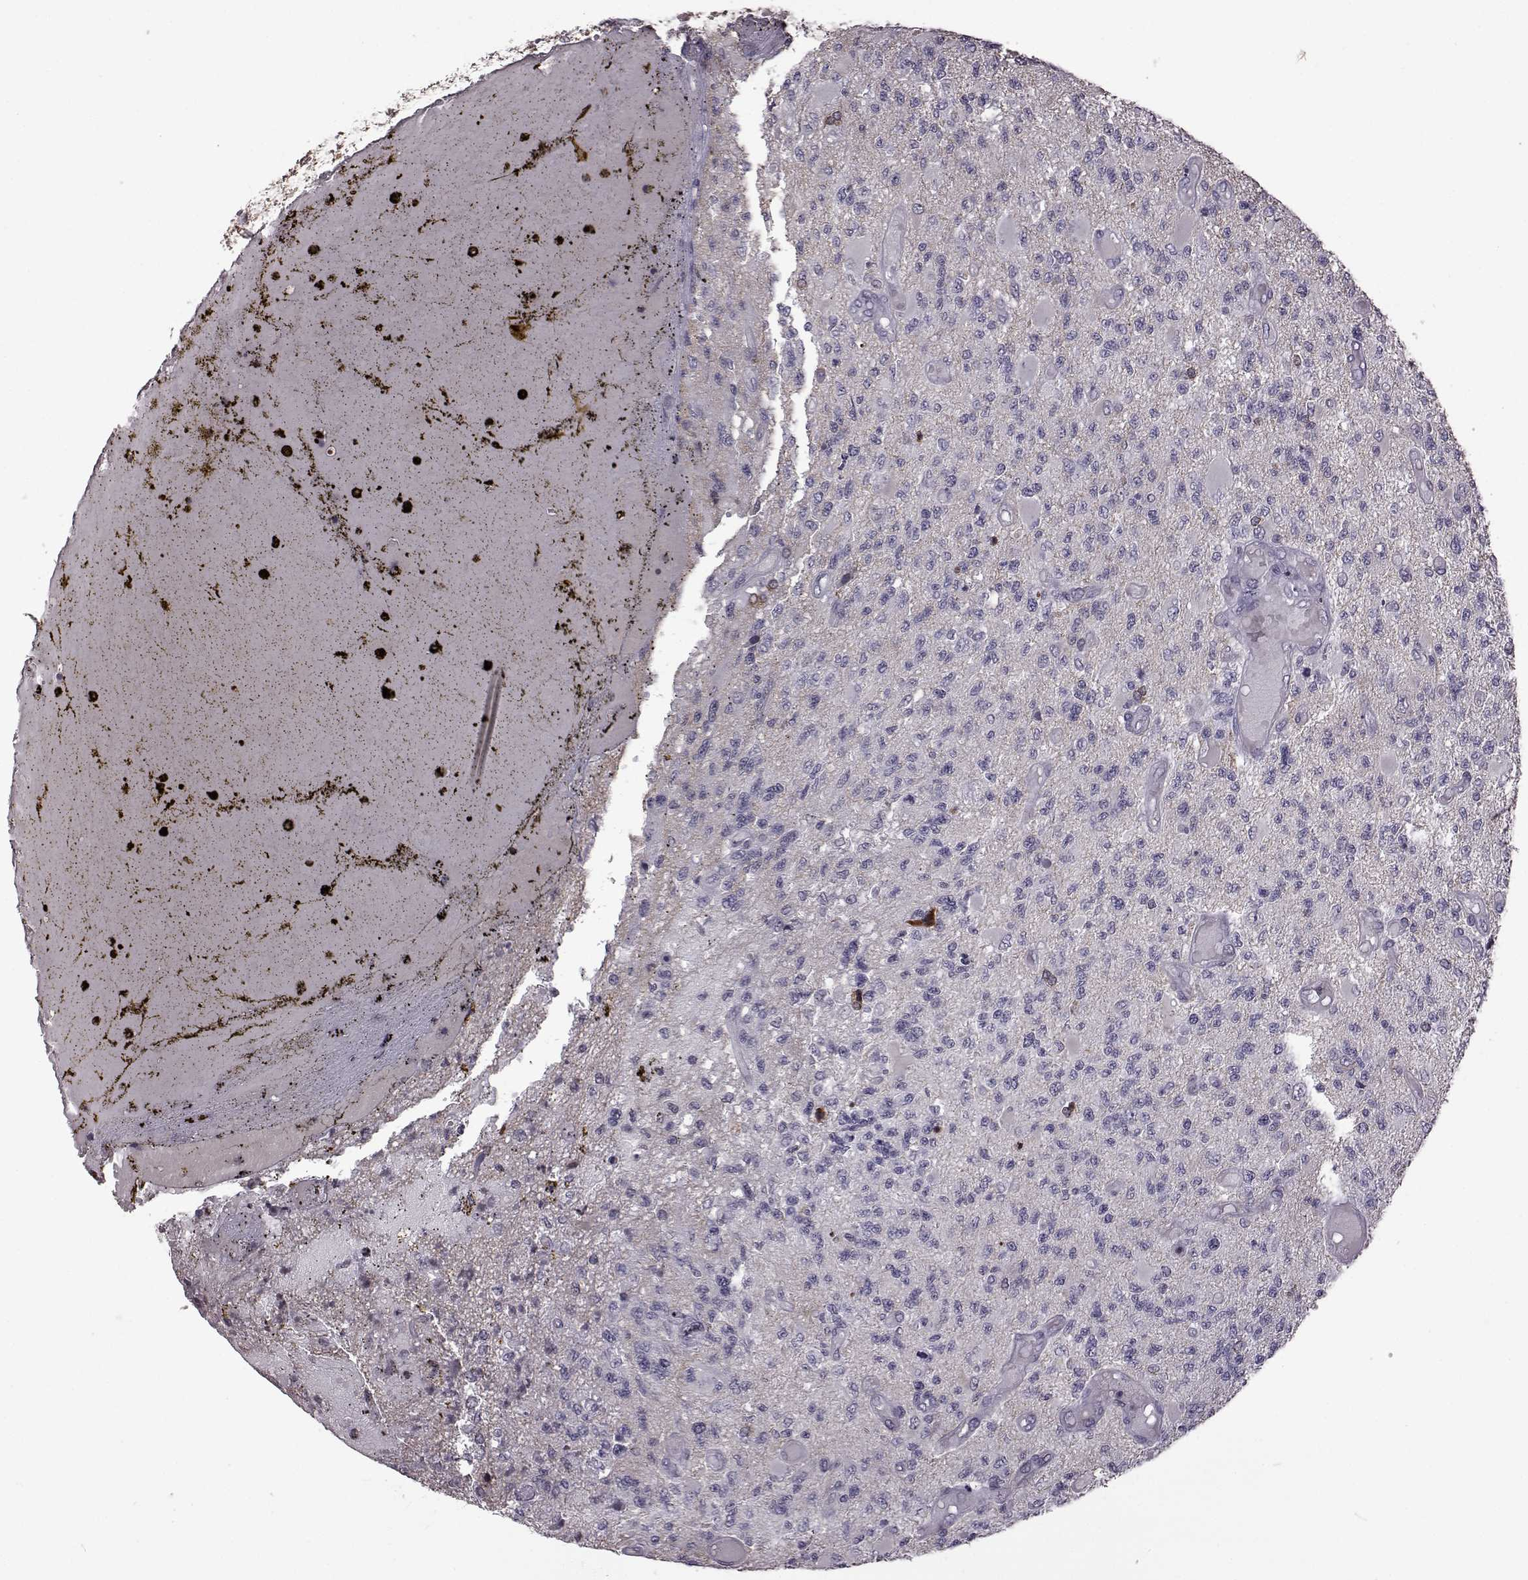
{"staining": {"intensity": "negative", "quantity": "none", "location": "none"}, "tissue": "glioma", "cell_type": "Tumor cells", "image_type": "cancer", "snomed": [{"axis": "morphology", "description": "Glioma, malignant, High grade"}, {"axis": "topography", "description": "Brain"}], "caption": "A high-resolution micrograph shows immunohistochemistry (IHC) staining of glioma, which reveals no significant positivity in tumor cells. (Immunohistochemistry, brightfield microscopy, high magnification).", "gene": "GAL", "patient": {"sex": "female", "age": 63}}